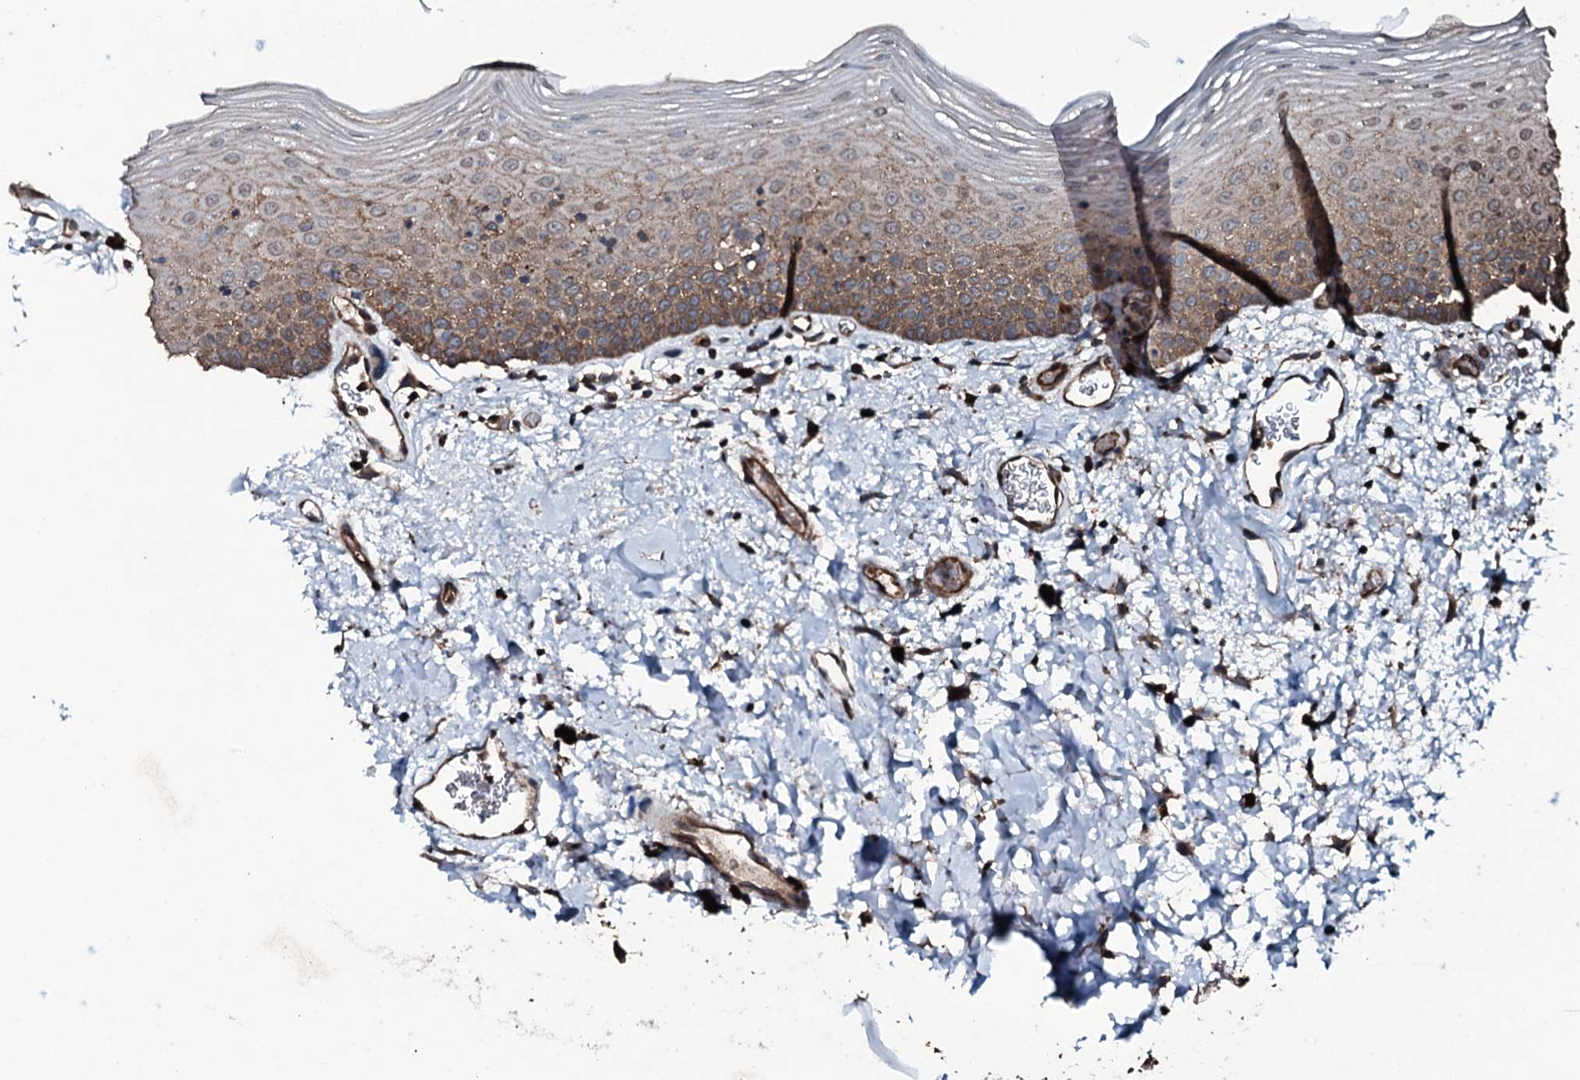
{"staining": {"intensity": "moderate", "quantity": "25%-75%", "location": "cytoplasmic/membranous"}, "tissue": "oral mucosa", "cell_type": "Squamous epithelial cells", "image_type": "normal", "snomed": [{"axis": "morphology", "description": "Normal tissue, NOS"}, {"axis": "topography", "description": "Oral tissue"}], "caption": "A high-resolution histopathology image shows immunohistochemistry (IHC) staining of normal oral mucosa, which reveals moderate cytoplasmic/membranous expression in about 25%-75% of squamous epithelial cells. (DAB (3,3'-diaminobenzidine) = brown stain, brightfield microscopy at high magnification).", "gene": "SLC25A38", "patient": {"sex": "male", "age": 74}}